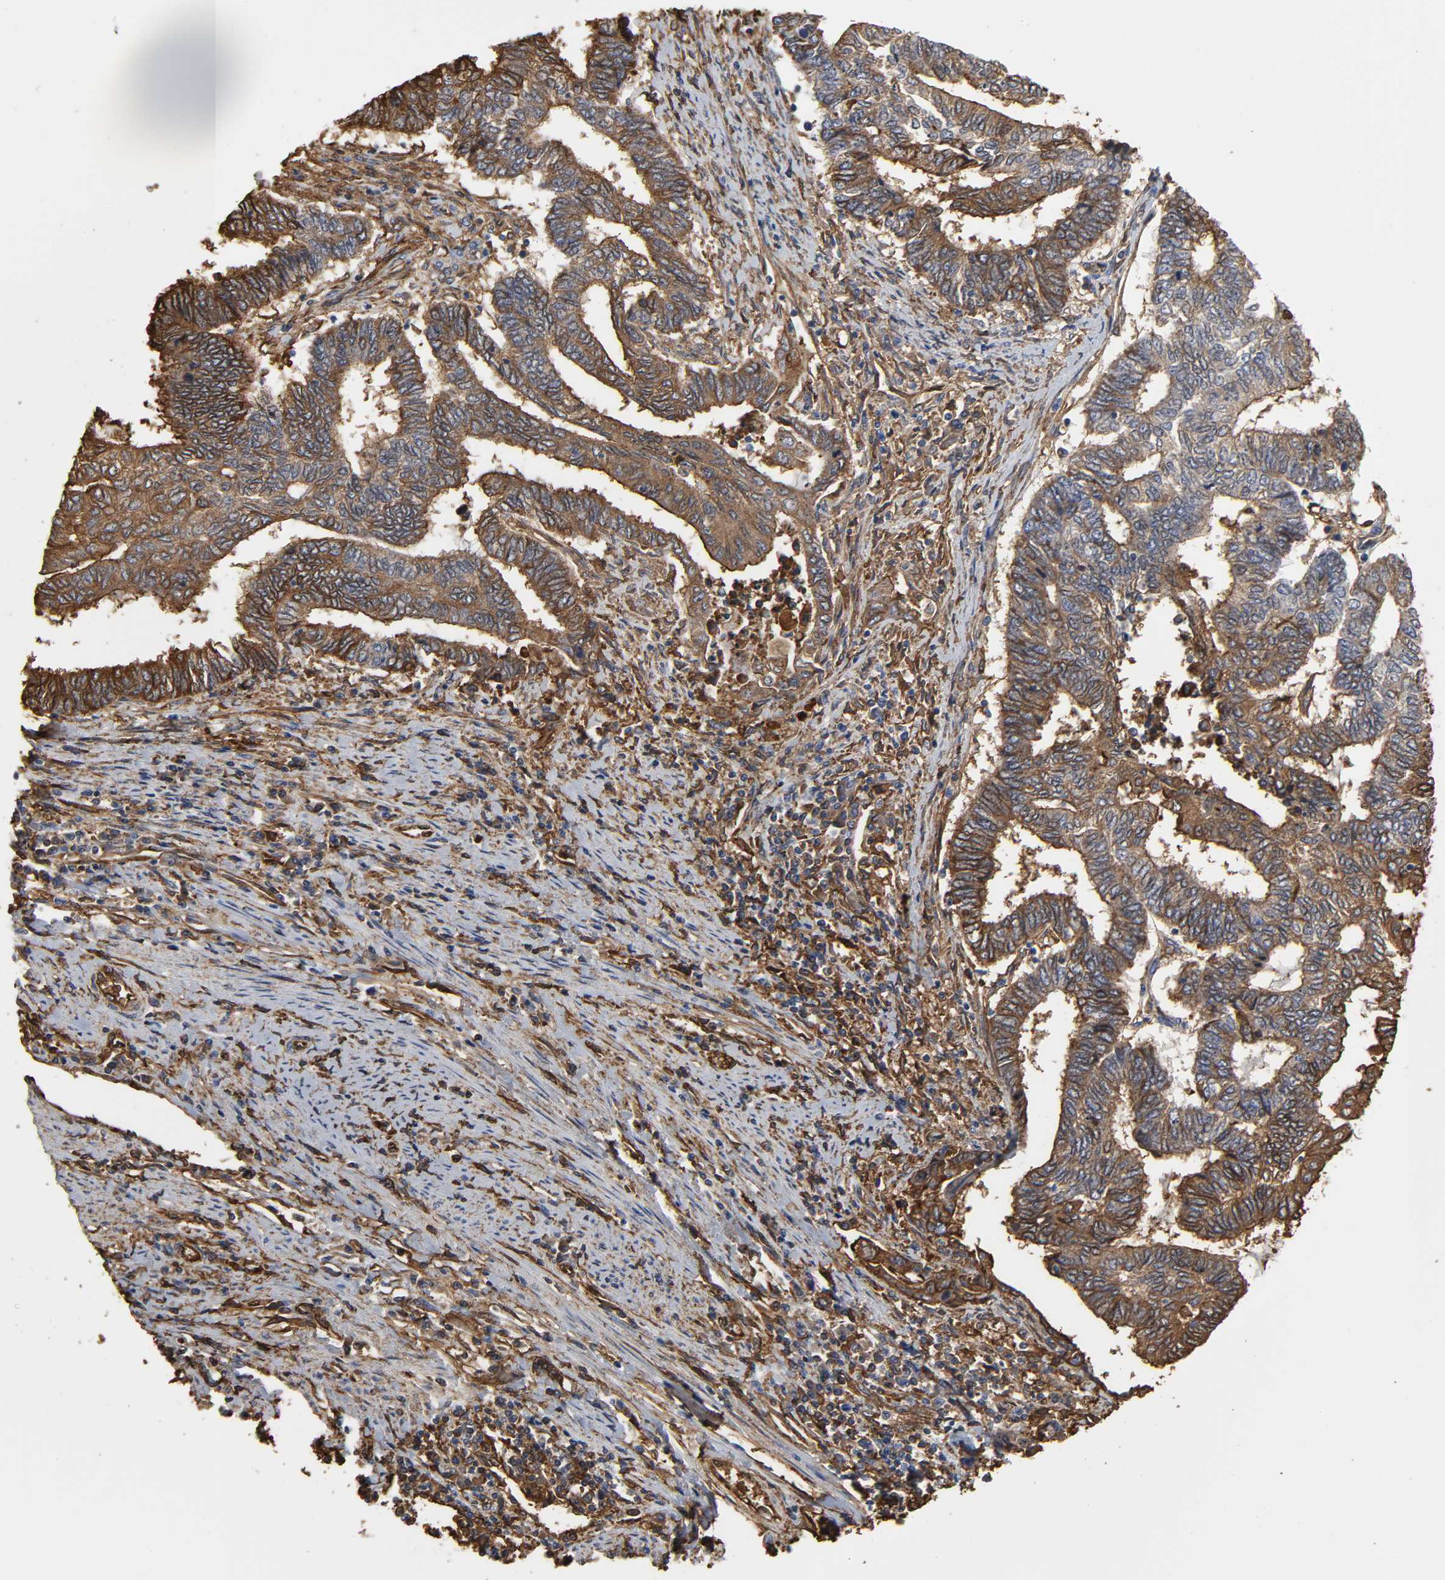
{"staining": {"intensity": "strong", "quantity": ">75%", "location": "cytoplasmic/membranous"}, "tissue": "endometrial cancer", "cell_type": "Tumor cells", "image_type": "cancer", "snomed": [{"axis": "morphology", "description": "Adenocarcinoma, NOS"}, {"axis": "topography", "description": "Uterus"}, {"axis": "topography", "description": "Endometrium"}], "caption": "There is high levels of strong cytoplasmic/membranous positivity in tumor cells of adenocarcinoma (endometrial), as demonstrated by immunohistochemical staining (brown color).", "gene": "ANXA2", "patient": {"sex": "female", "age": 70}}